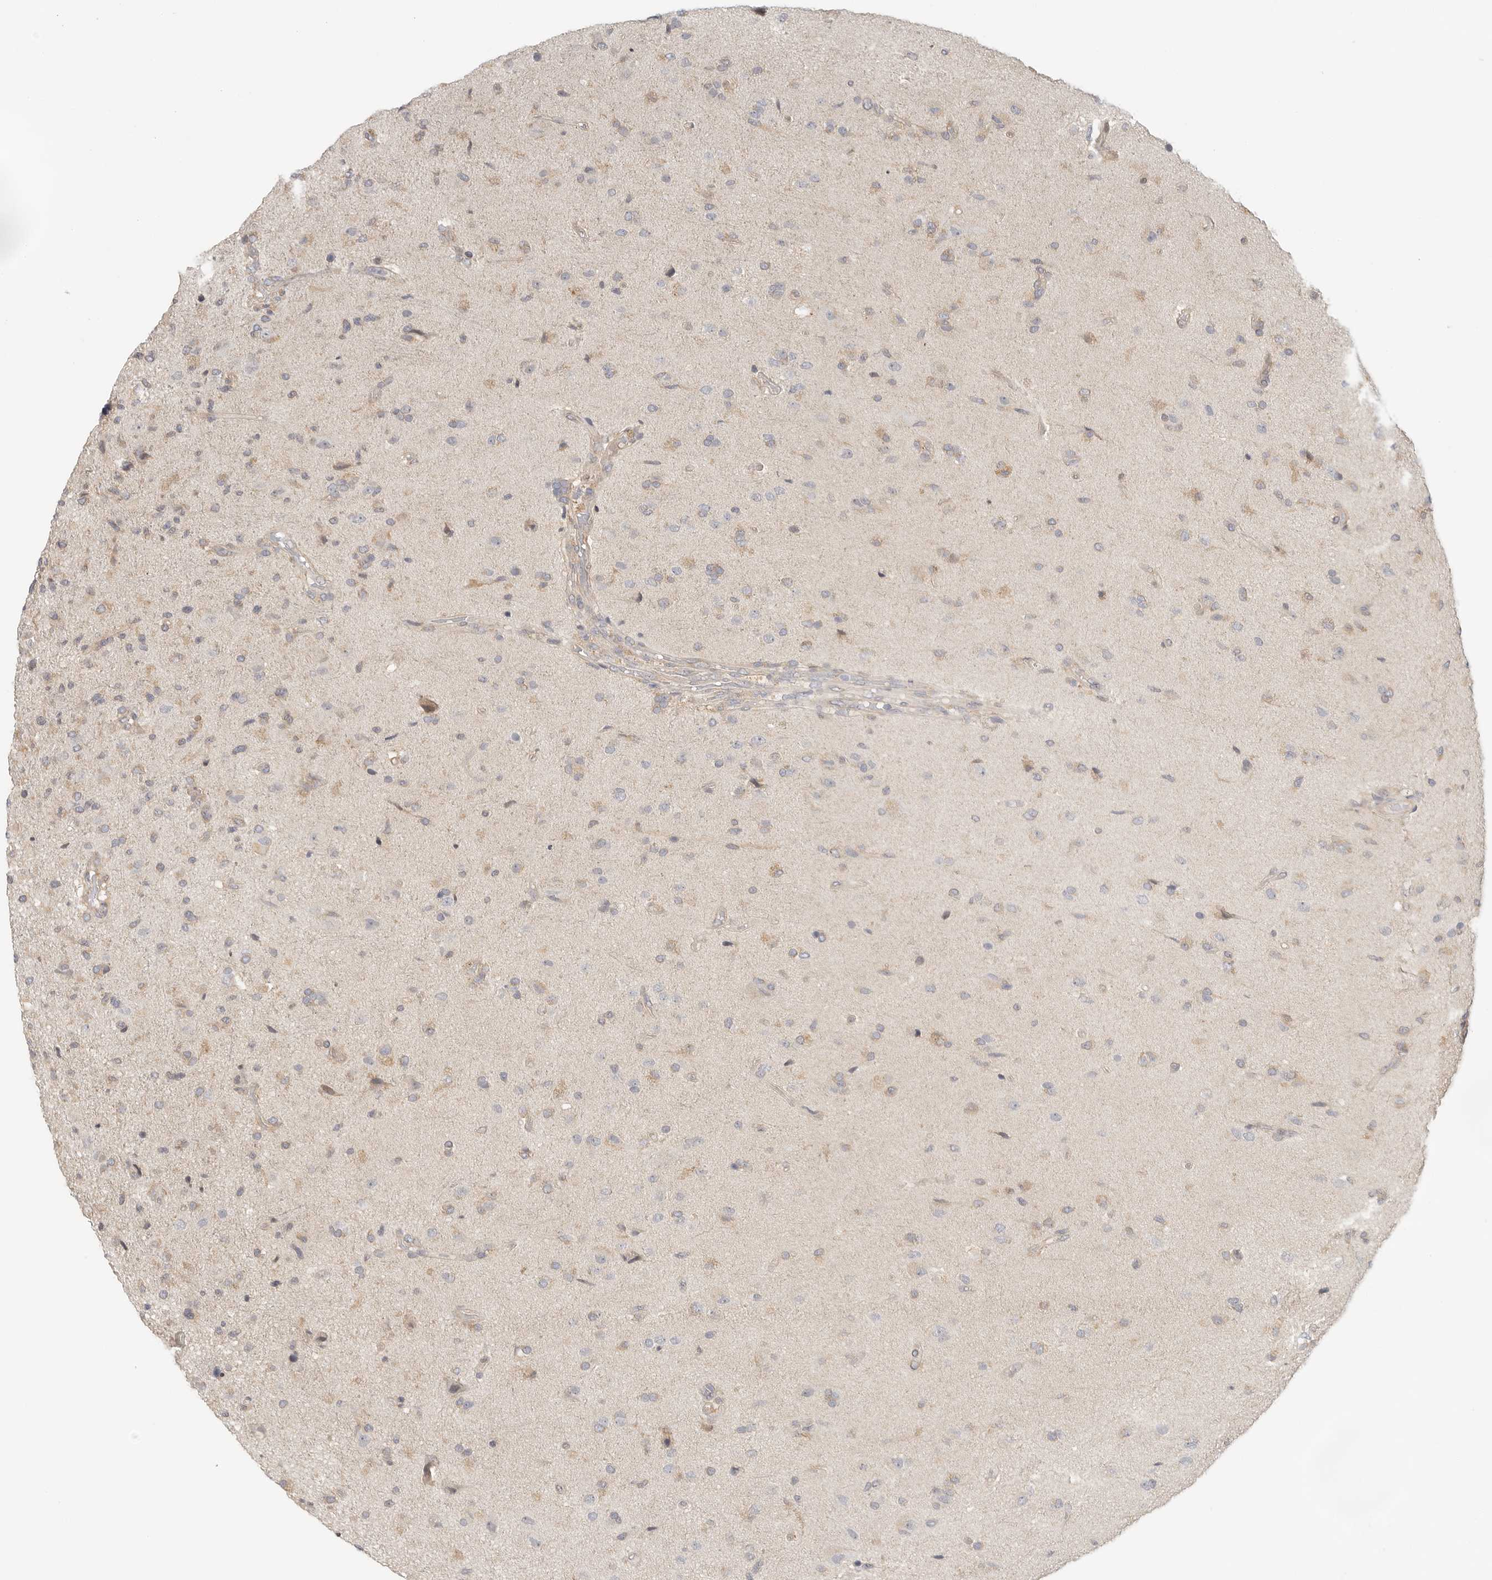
{"staining": {"intensity": "weak", "quantity": "<25%", "location": "cytoplasmic/membranous"}, "tissue": "glioma", "cell_type": "Tumor cells", "image_type": "cancer", "snomed": [{"axis": "morphology", "description": "Glioma, malignant, High grade"}, {"axis": "topography", "description": "Brain"}], "caption": "A high-resolution histopathology image shows immunohistochemistry staining of high-grade glioma (malignant), which displays no significant staining in tumor cells.", "gene": "HDAC6", "patient": {"sex": "male", "age": 72}}